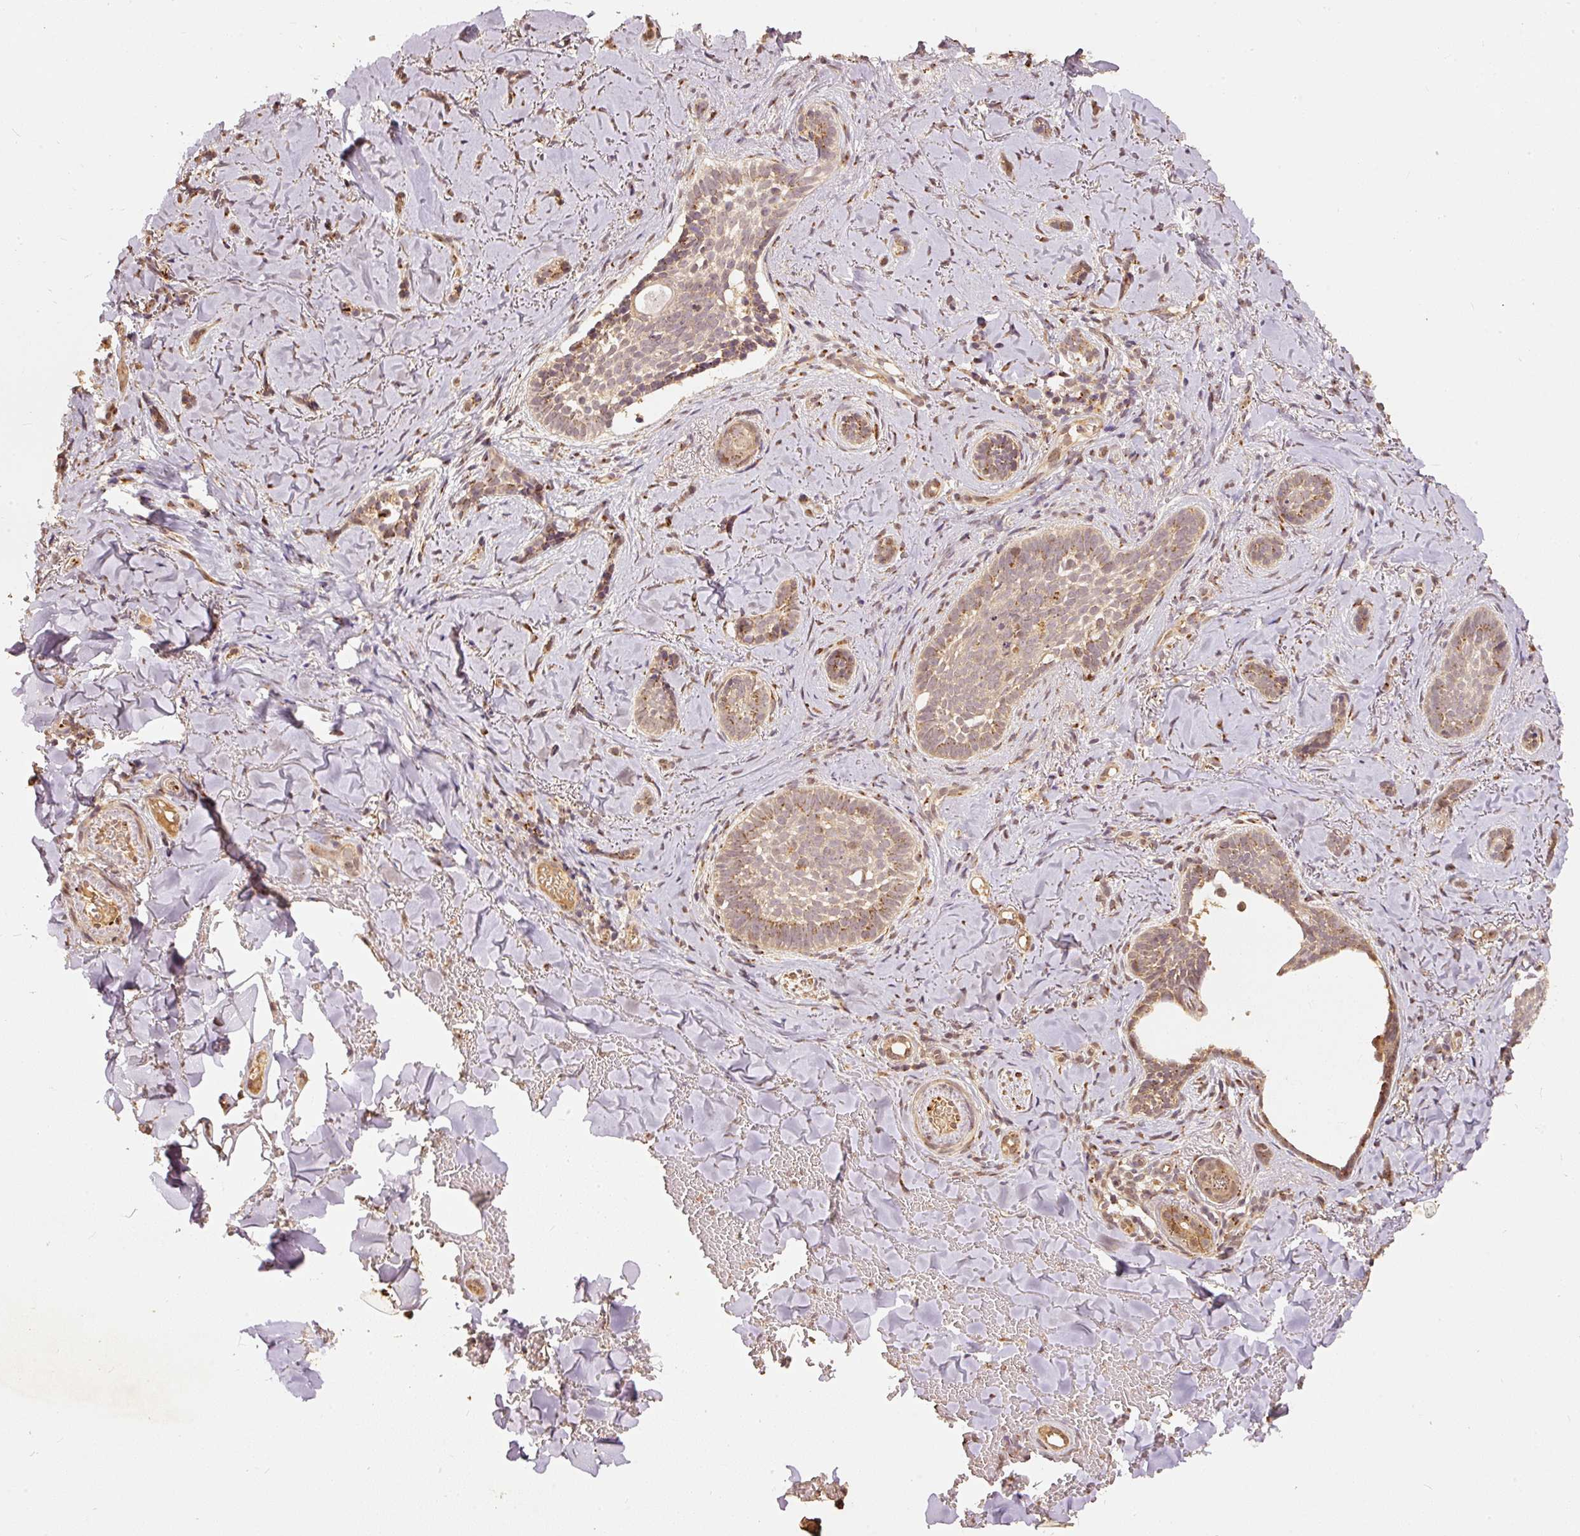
{"staining": {"intensity": "weak", "quantity": ">75%", "location": "cytoplasmic/membranous"}, "tissue": "skin cancer", "cell_type": "Tumor cells", "image_type": "cancer", "snomed": [{"axis": "morphology", "description": "Basal cell carcinoma"}, {"axis": "topography", "description": "Skin"}], "caption": "Immunohistochemistry (IHC) micrograph of neoplastic tissue: human basal cell carcinoma (skin) stained using IHC displays low levels of weak protein expression localized specifically in the cytoplasmic/membranous of tumor cells, appearing as a cytoplasmic/membranous brown color.", "gene": "FUT8", "patient": {"sex": "female", "age": 55}}